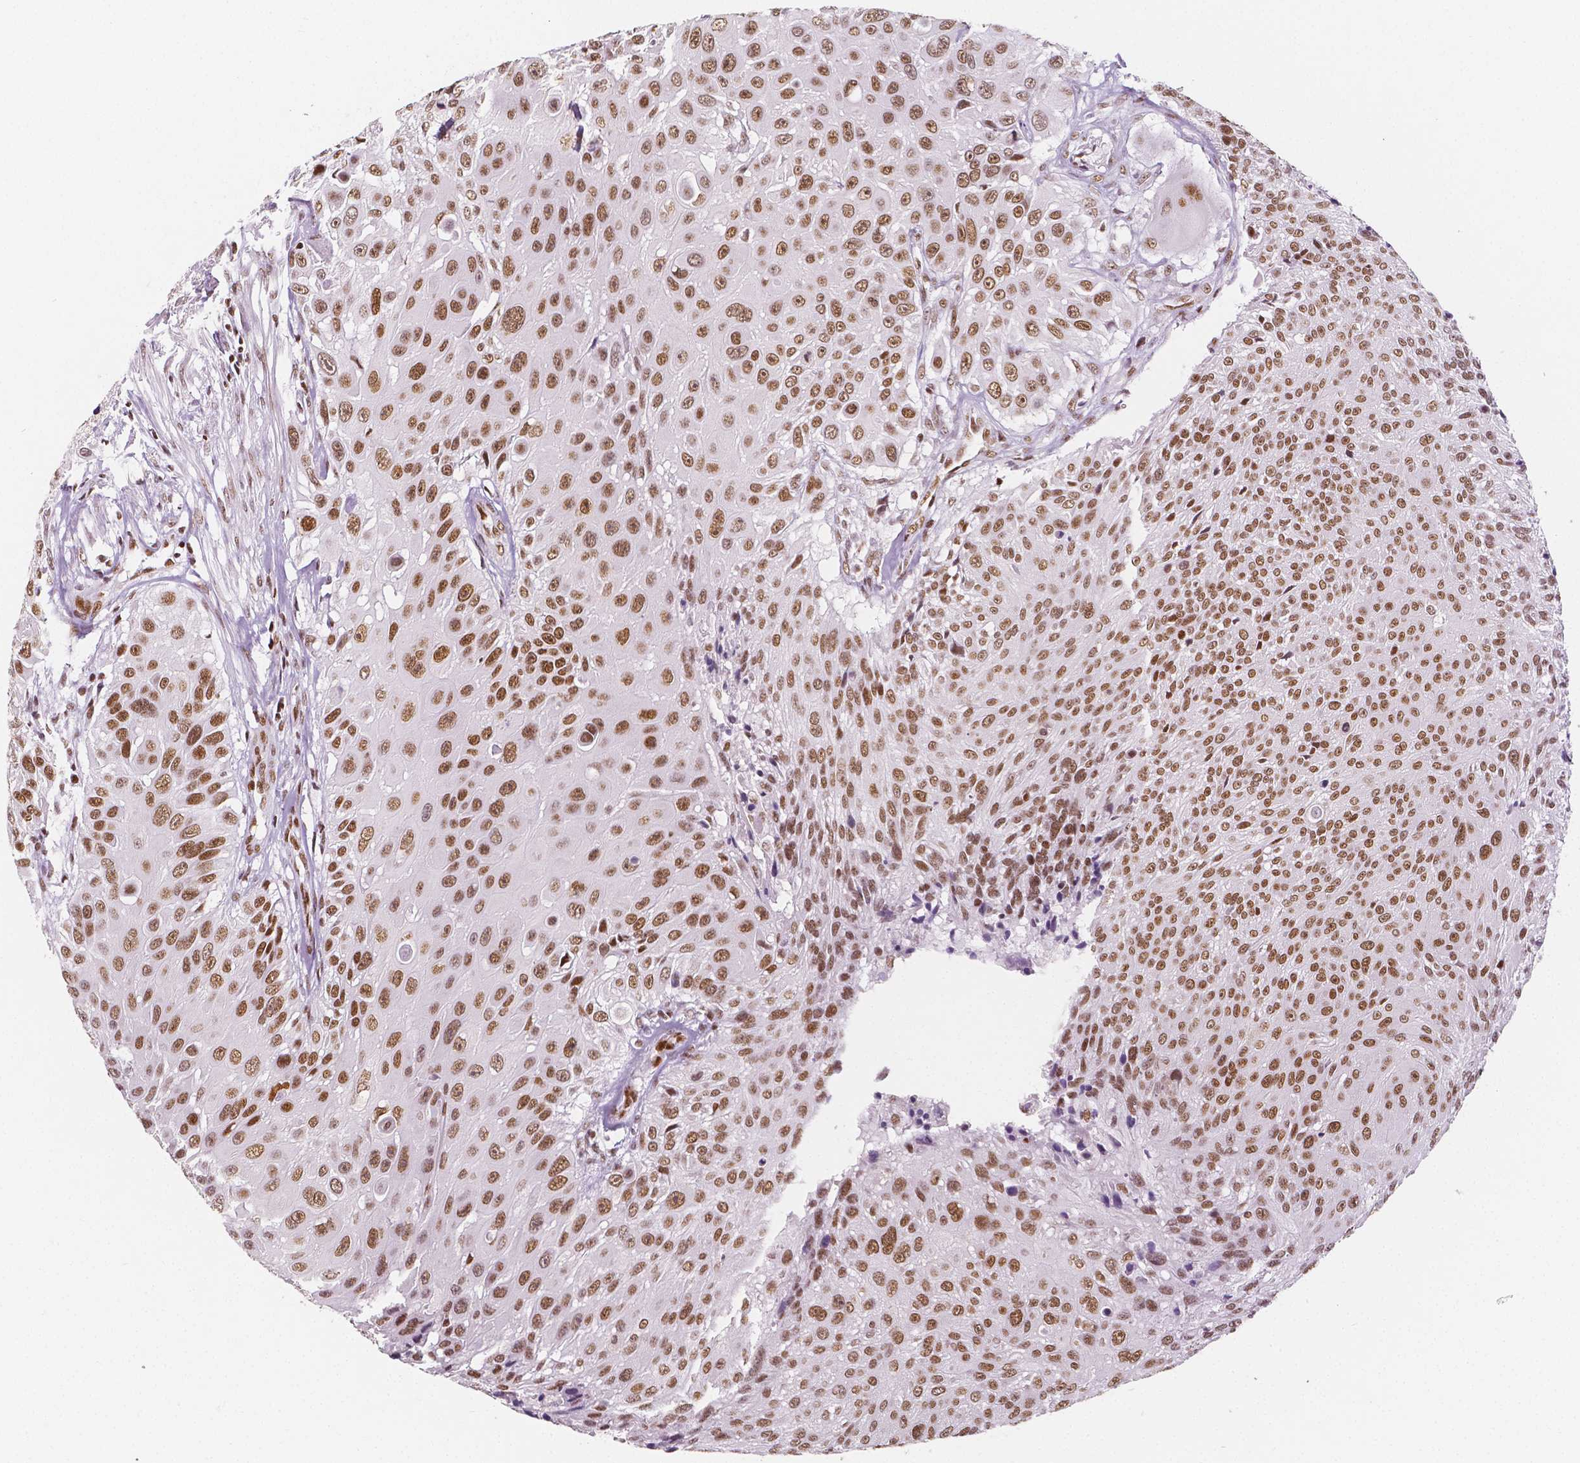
{"staining": {"intensity": "moderate", "quantity": ">75%", "location": "nuclear"}, "tissue": "urothelial cancer", "cell_type": "Tumor cells", "image_type": "cancer", "snomed": [{"axis": "morphology", "description": "Urothelial carcinoma, NOS"}, {"axis": "topography", "description": "Urinary bladder"}], "caption": "High-magnification brightfield microscopy of transitional cell carcinoma stained with DAB (brown) and counterstained with hematoxylin (blue). tumor cells exhibit moderate nuclear positivity is identified in about>75% of cells.", "gene": "HDAC1", "patient": {"sex": "male", "age": 55}}